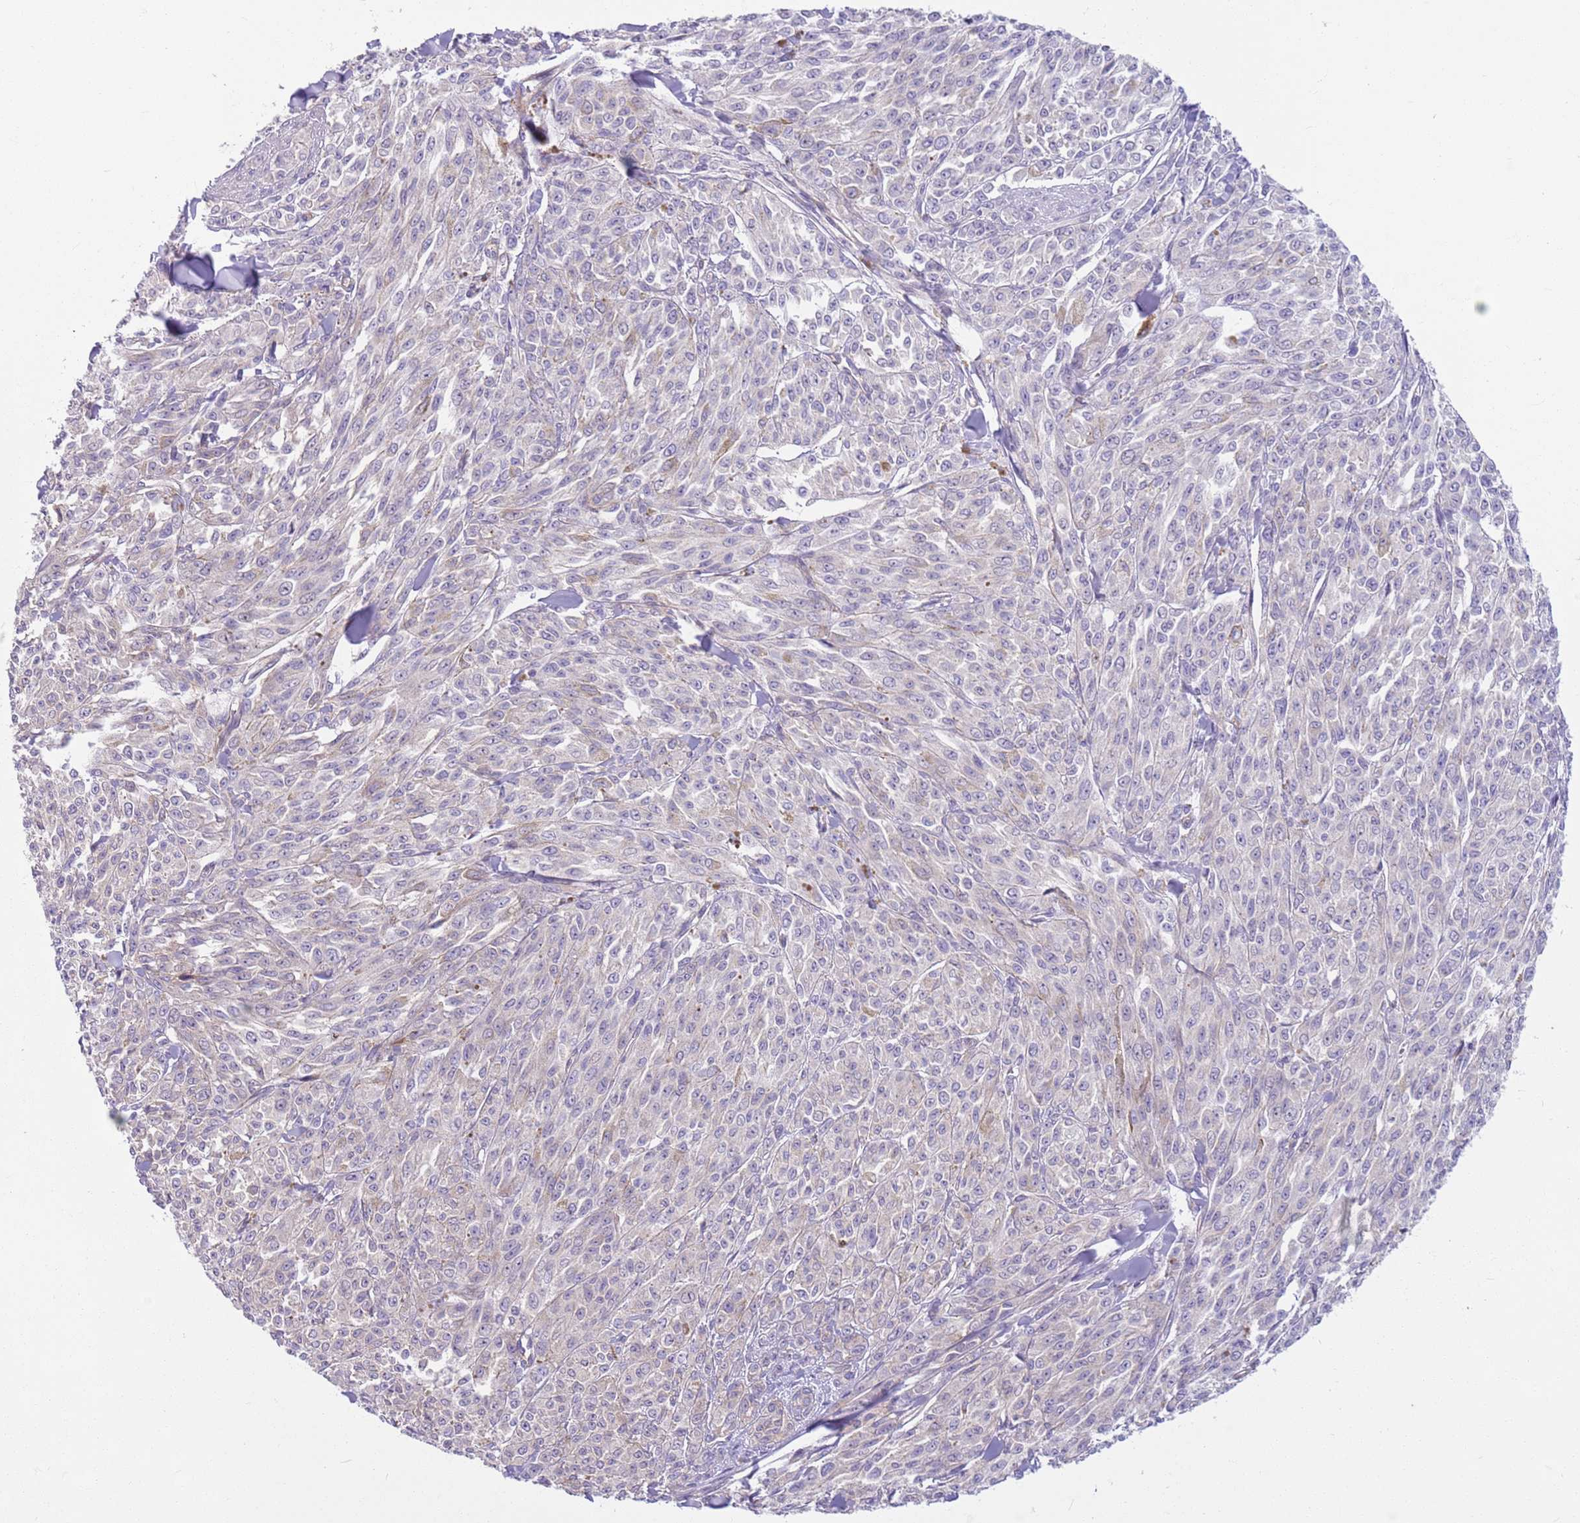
{"staining": {"intensity": "negative", "quantity": "none", "location": "none"}, "tissue": "melanoma", "cell_type": "Tumor cells", "image_type": "cancer", "snomed": [{"axis": "morphology", "description": "Malignant melanoma, NOS"}, {"axis": "topography", "description": "Skin"}], "caption": "Photomicrograph shows no significant protein expression in tumor cells of malignant melanoma.", "gene": "PARP8", "patient": {"sex": "female", "age": 52}}